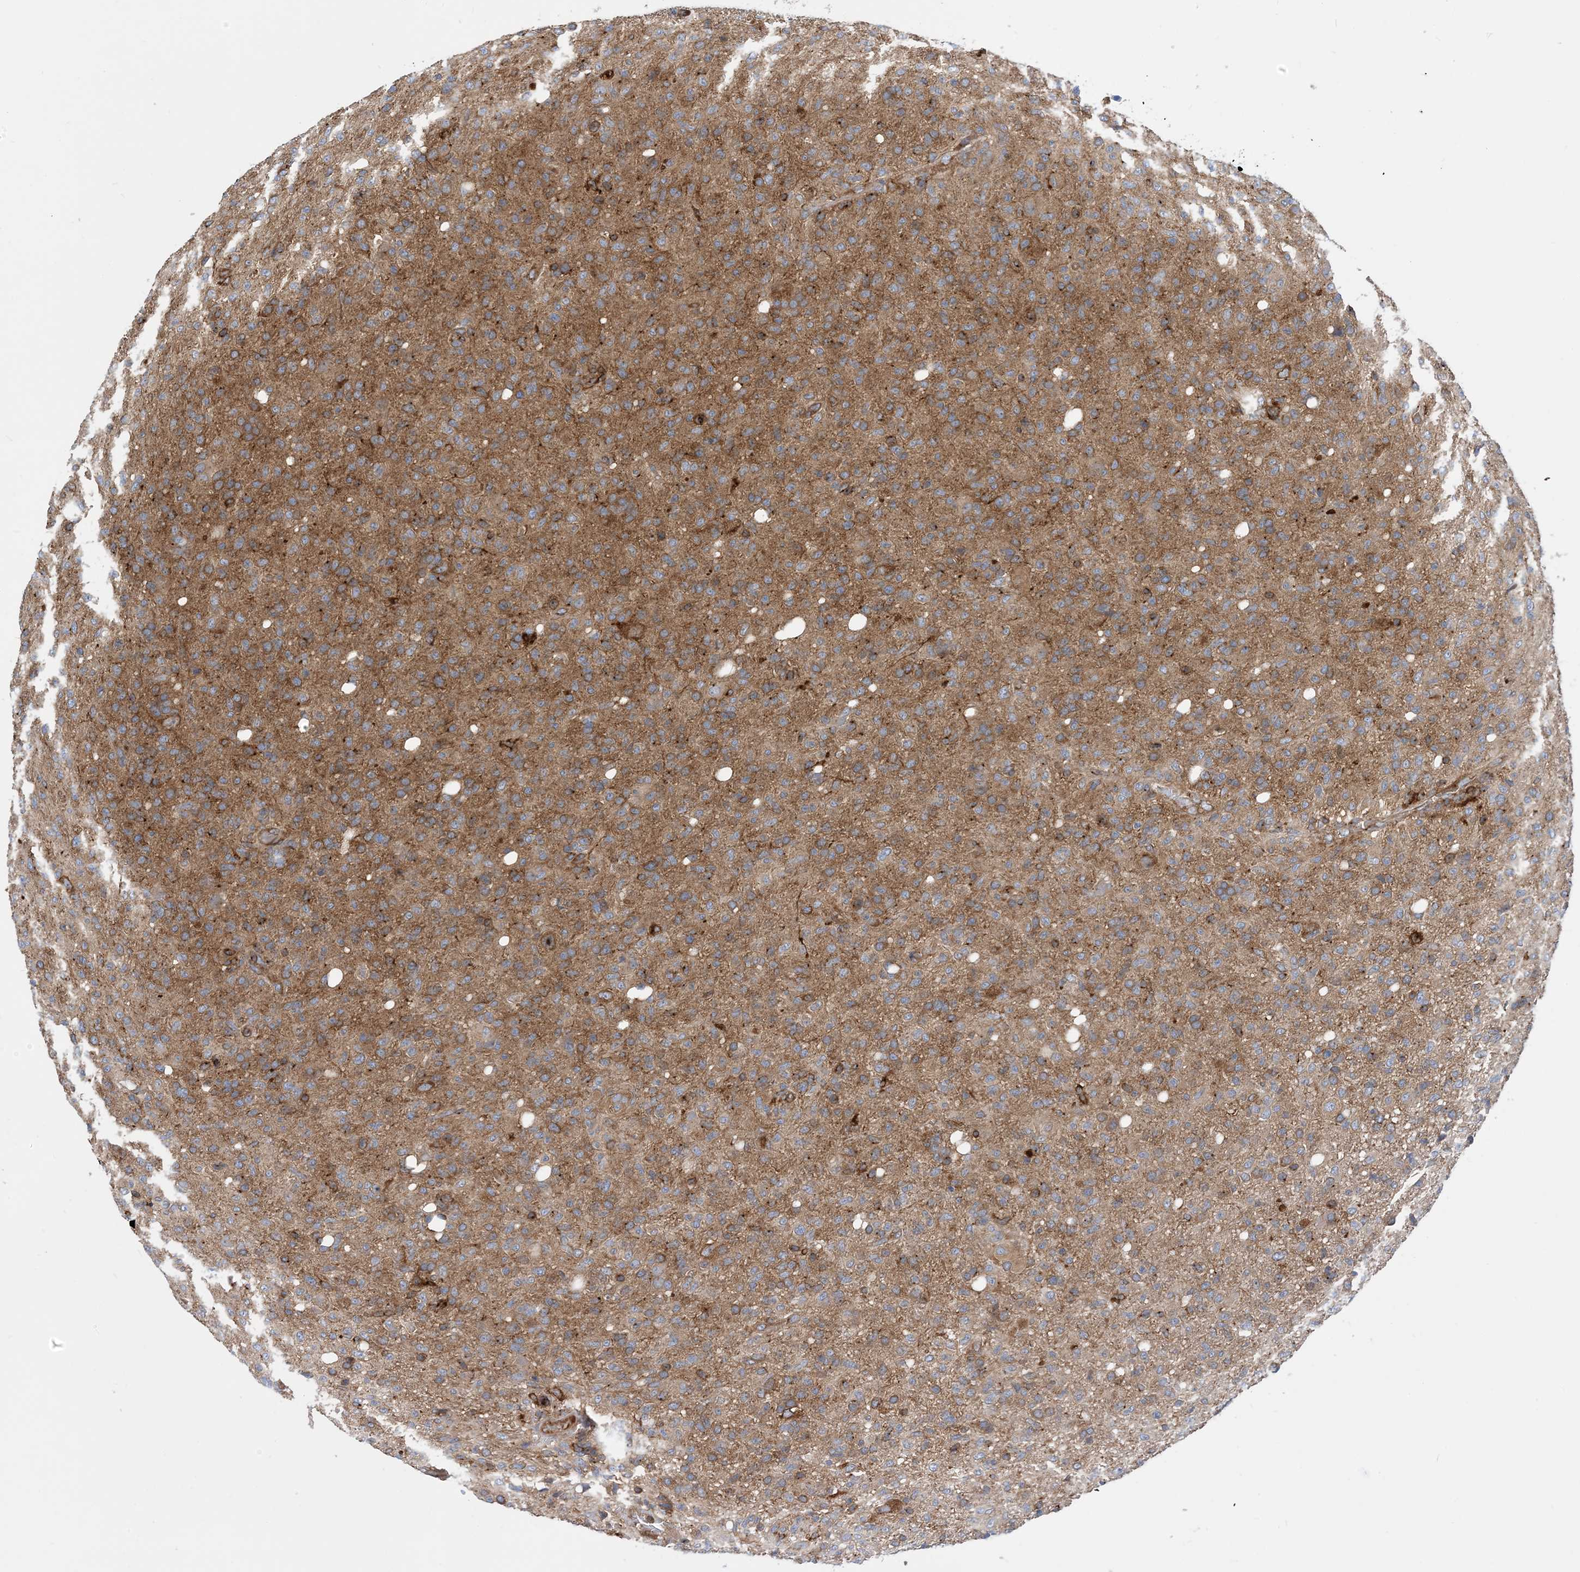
{"staining": {"intensity": "moderate", "quantity": "25%-75%", "location": "cytoplasmic/membranous"}, "tissue": "glioma", "cell_type": "Tumor cells", "image_type": "cancer", "snomed": [{"axis": "morphology", "description": "Glioma, malignant, High grade"}, {"axis": "topography", "description": "Brain"}], "caption": "A brown stain shows moderate cytoplasmic/membranous staining of a protein in human glioma tumor cells.", "gene": "DYNC1LI1", "patient": {"sex": "female", "age": 57}}